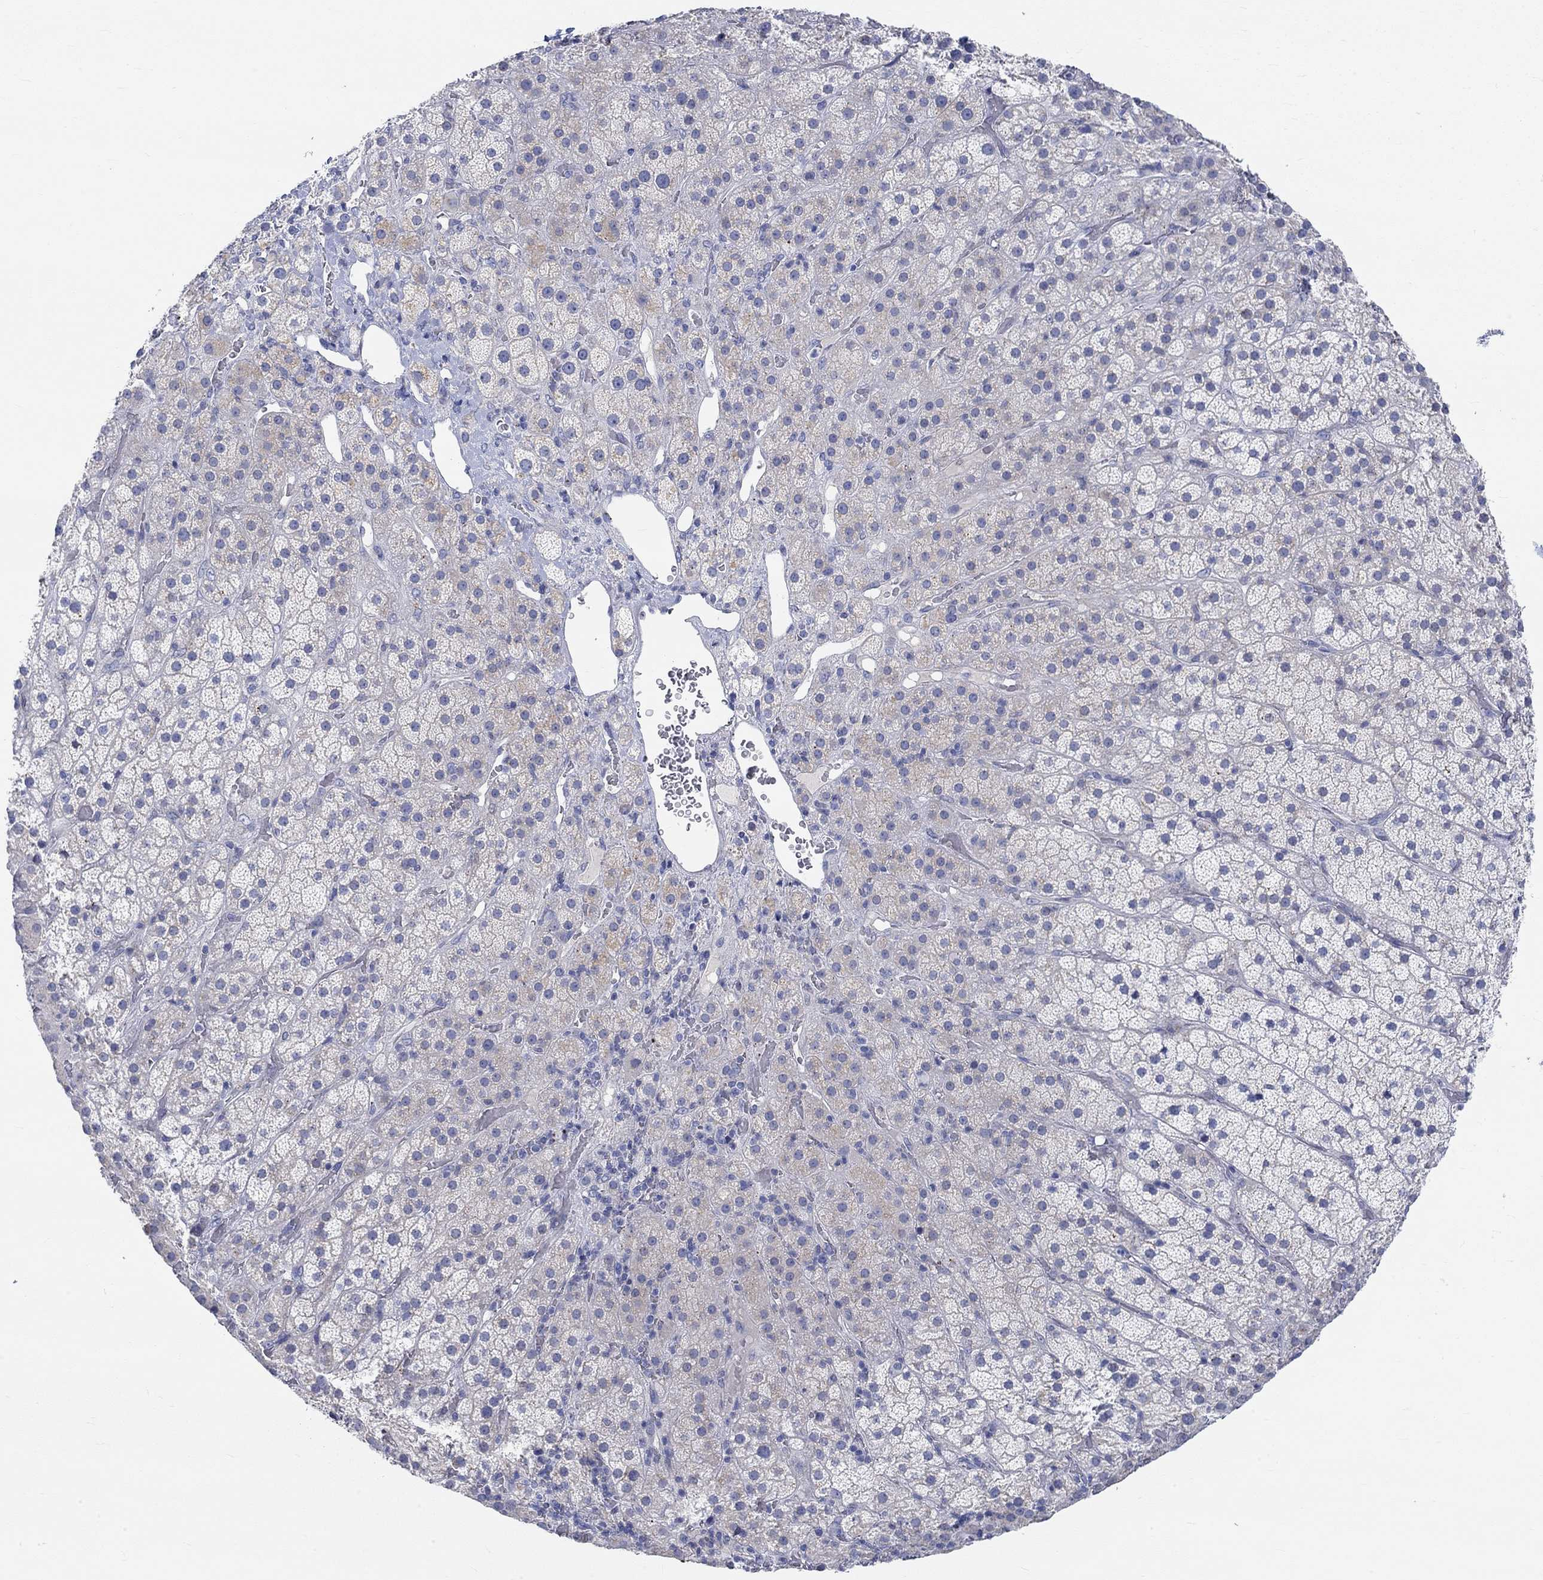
{"staining": {"intensity": "weak", "quantity": "<25%", "location": "cytoplasmic/membranous"}, "tissue": "adrenal gland", "cell_type": "Glandular cells", "image_type": "normal", "snomed": [{"axis": "morphology", "description": "Normal tissue, NOS"}, {"axis": "topography", "description": "Adrenal gland"}], "caption": "Immunohistochemical staining of benign adrenal gland demonstrates no significant expression in glandular cells.", "gene": "NAV3", "patient": {"sex": "male", "age": 57}}